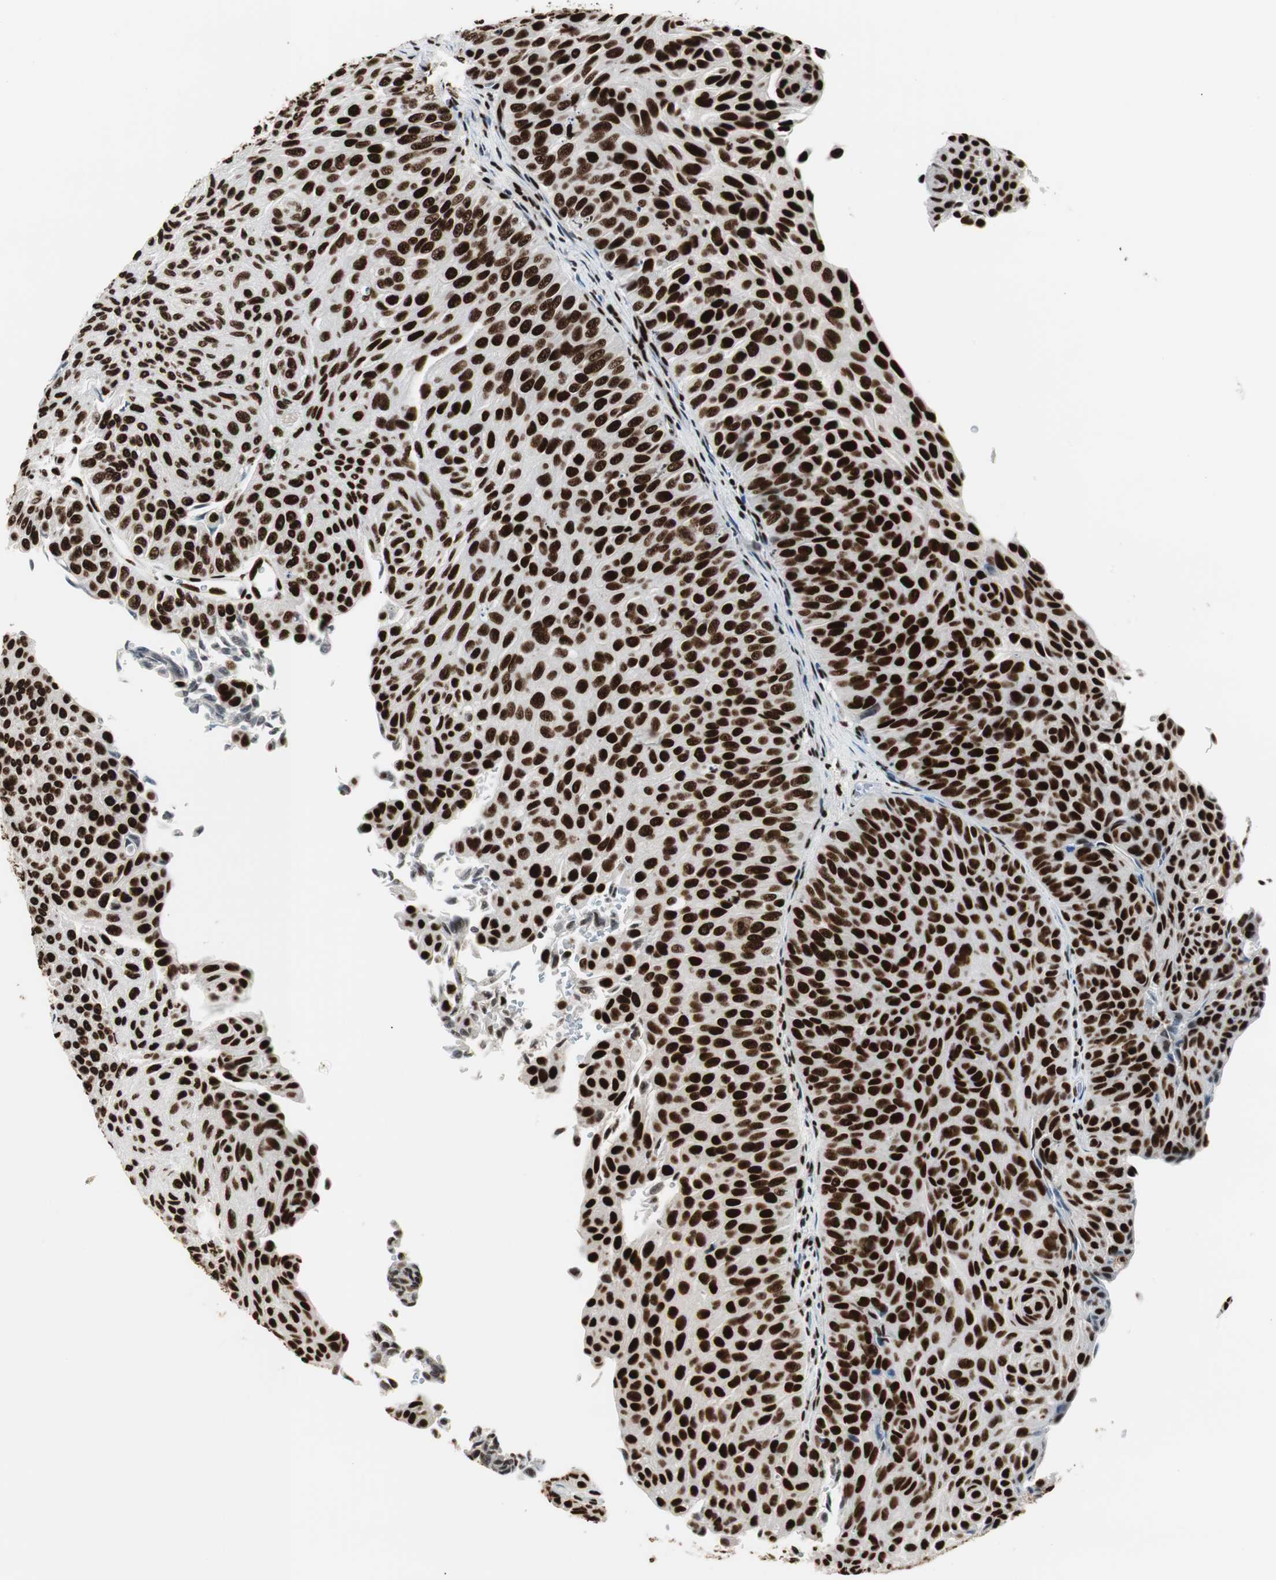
{"staining": {"intensity": "strong", "quantity": ">75%", "location": "nuclear"}, "tissue": "urothelial cancer", "cell_type": "Tumor cells", "image_type": "cancer", "snomed": [{"axis": "morphology", "description": "Urothelial carcinoma, Low grade"}, {"axis": "topography", "description": "Urinary bladder"}], "caption": "Protein expression analysis of human urothelial cancer reveals strong nuclear expression in approximately >75% of tumor cells.", "gene": "MTA2", "patient": {"sex": "male", "age": 78}}